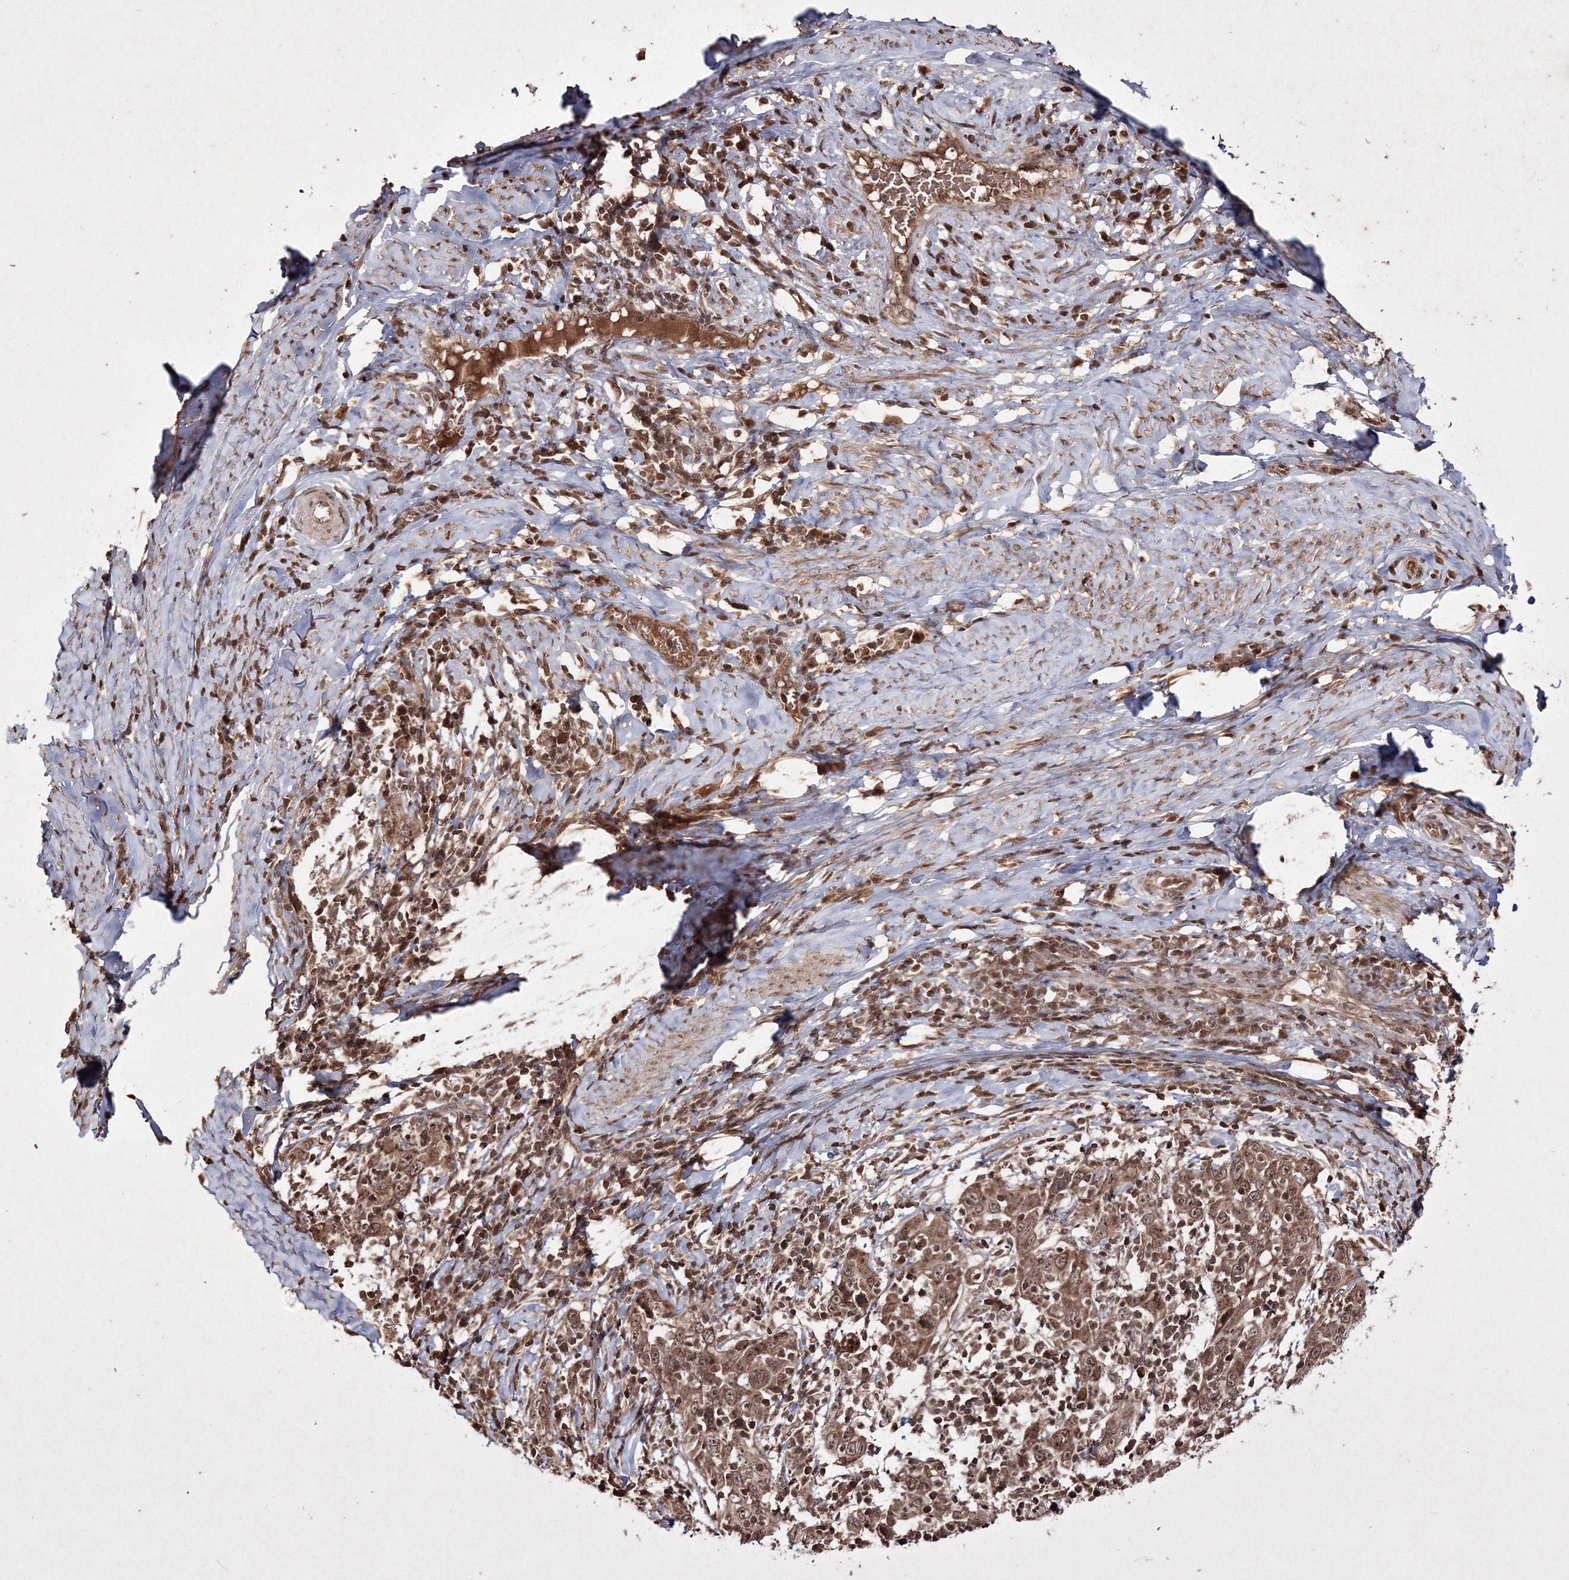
{"staining": {"intensity": "moderate", "quantity": ">75%", "location": "cytoplasmic/membranous,nuclear"}, "tissue": "cervical cancer", "cell_type": "Tumor cells", "image_type": "cancer", "snomed": [{"axis": "morphology", "description": "Squamous cell carcinoma, NOS"}, {"axis": "topography", "description": "Cervix"}], "caption": "The photomicrograph reveals staining of cervical cancer (squamous cell carcinoma), revealing moderate cytoplasmic/membranous and nuclear protein staining (brown color) within tumor cells.", "gene": "PEX13", "patient": {"sex": "female", "age": 46}}